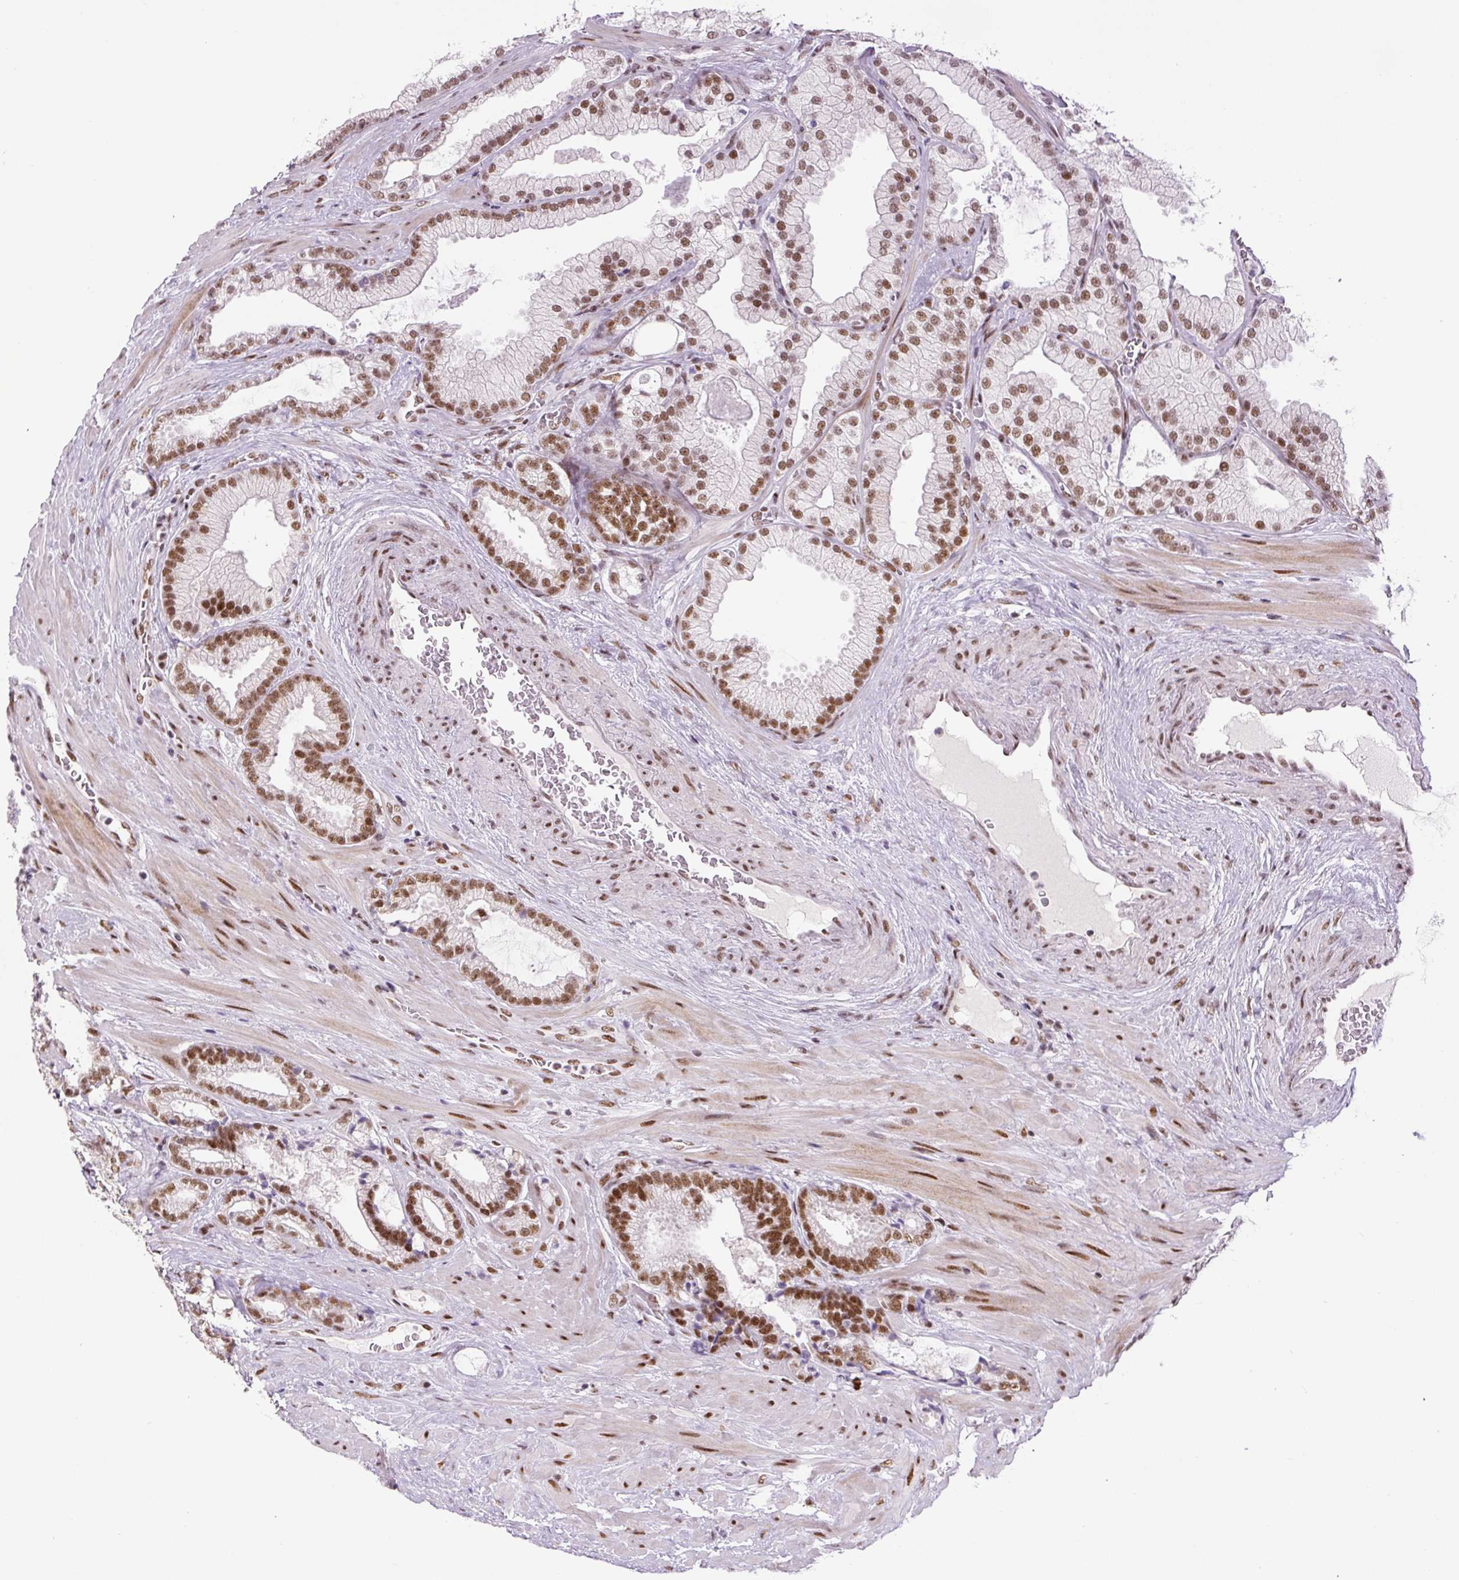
{"staining": {"intensity": "moderate", "quantity": ">75%", "location": "nuclear"}, "tissue": "prostate cancer", "cell_type": "Tumor cells", "image_type": "cancer", "snomed": [{"axis": "morphology", "description": "Adenocarcinoma, High grade"}, {"axis": "topography", "description": "Prostate"}], "caption": "Moderate nuclear positivity is appreciated in approximately >75% of tumor cells in adenocarcinoma (high-grade) (prostate).", "gene": "FUS", "patient": {"sex": "male", "age": 68}}